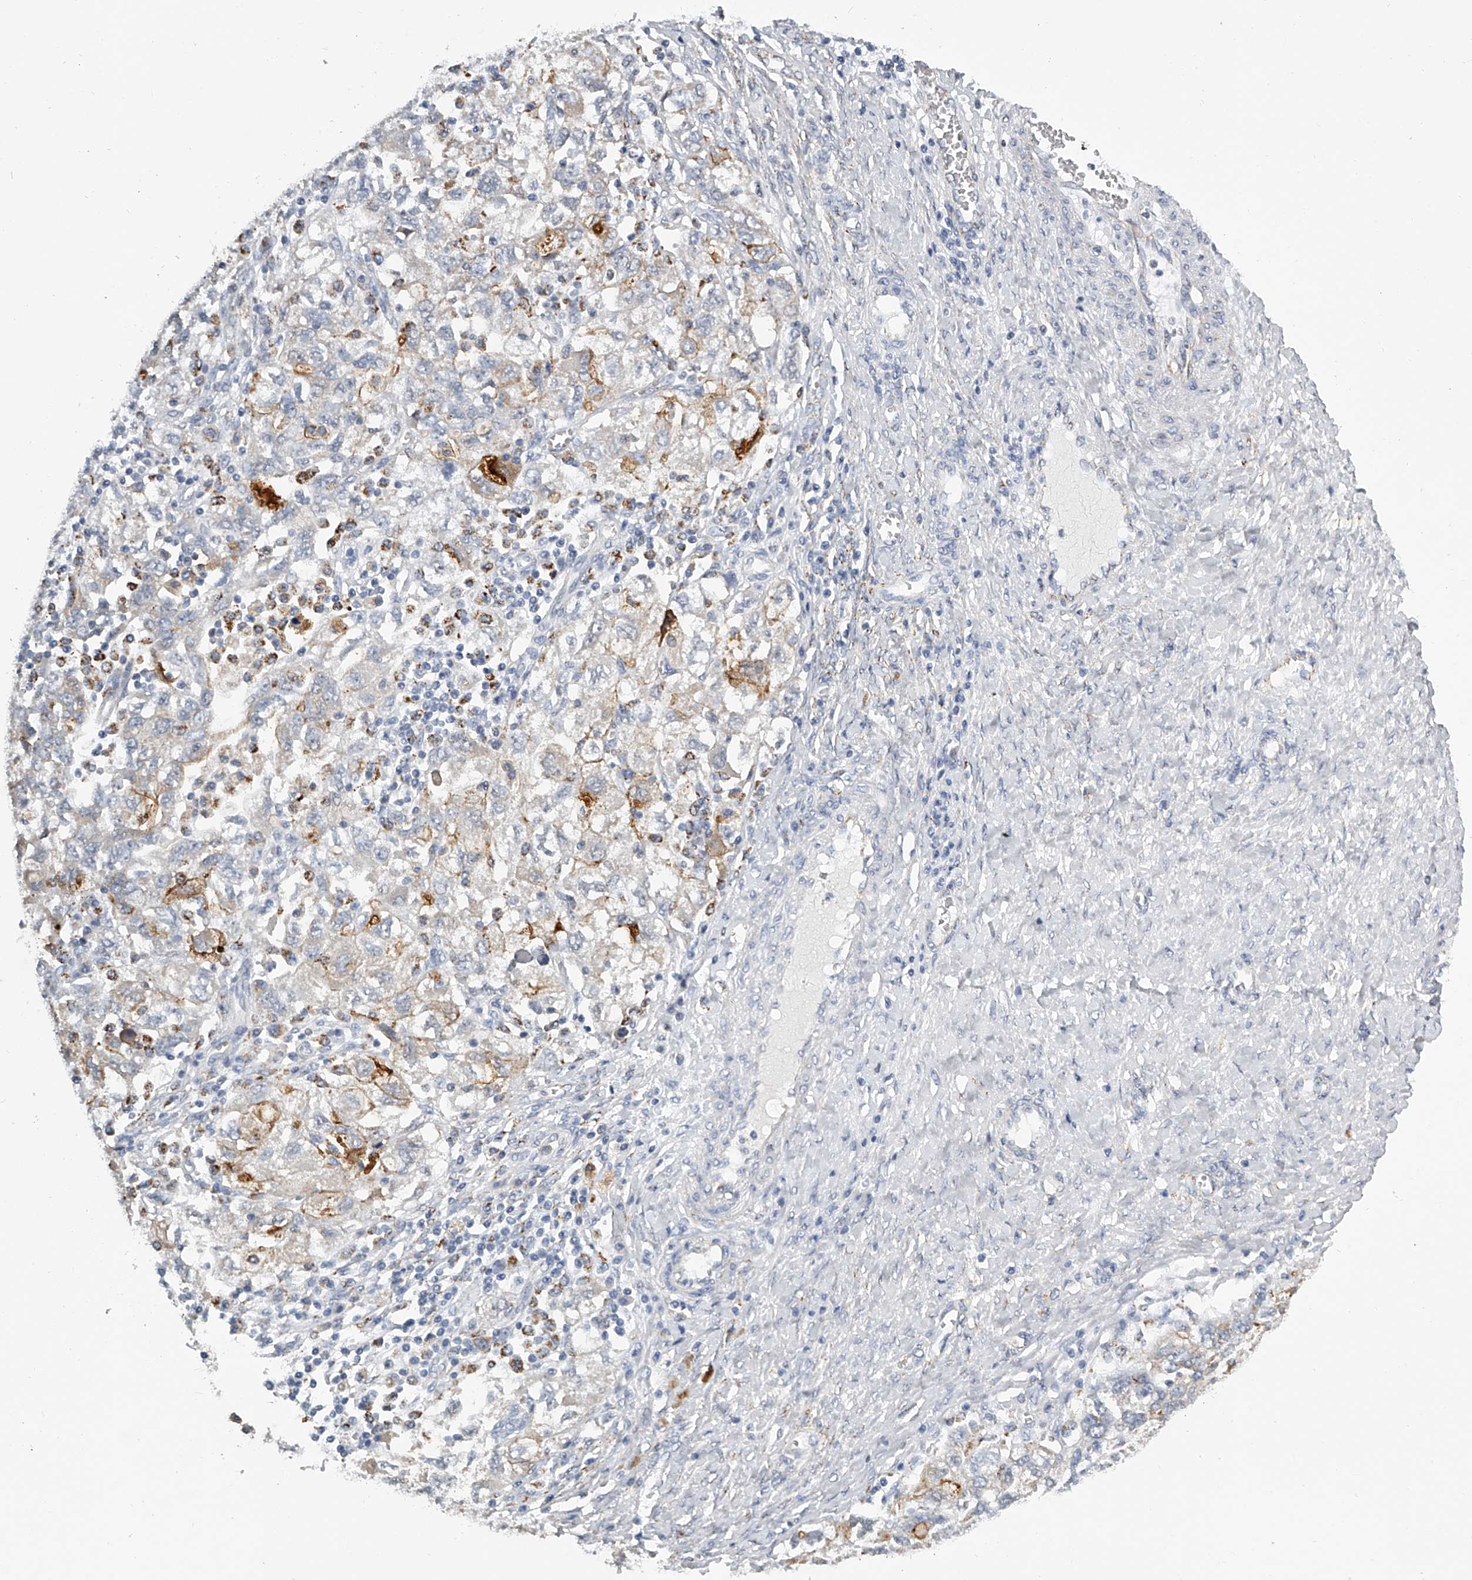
{"staining": {"intensity": "moderate", "quantity": "<25%", "location": "cytoplasmic/membranous"}, "tissue": "ovarian cancer", "cell_type": "Tumor cells", "image_type": "cancer", "snomed": [{"axis": "morphology", "description": "Carcinoma, NOS"}, {"axis": "morphology", "description": "Cystadenocarcinoma, serous, NOS"}, {"axis": "topography", "description": "Ovary"}], "caption": "Immunohistochemistry (IHC) histopathology image of neoplastic tissue: human ovarian cancer stained using immunohistochemistry (IHC) demonstrates low levels of moderate protein expression localized specifically in the cytoplasmic/membranous of tumor cells, appearing as a cytoplasmic/membranous brown color.", "gene": "KLHL7", "patient": {"sex": "female", "age": 69}}